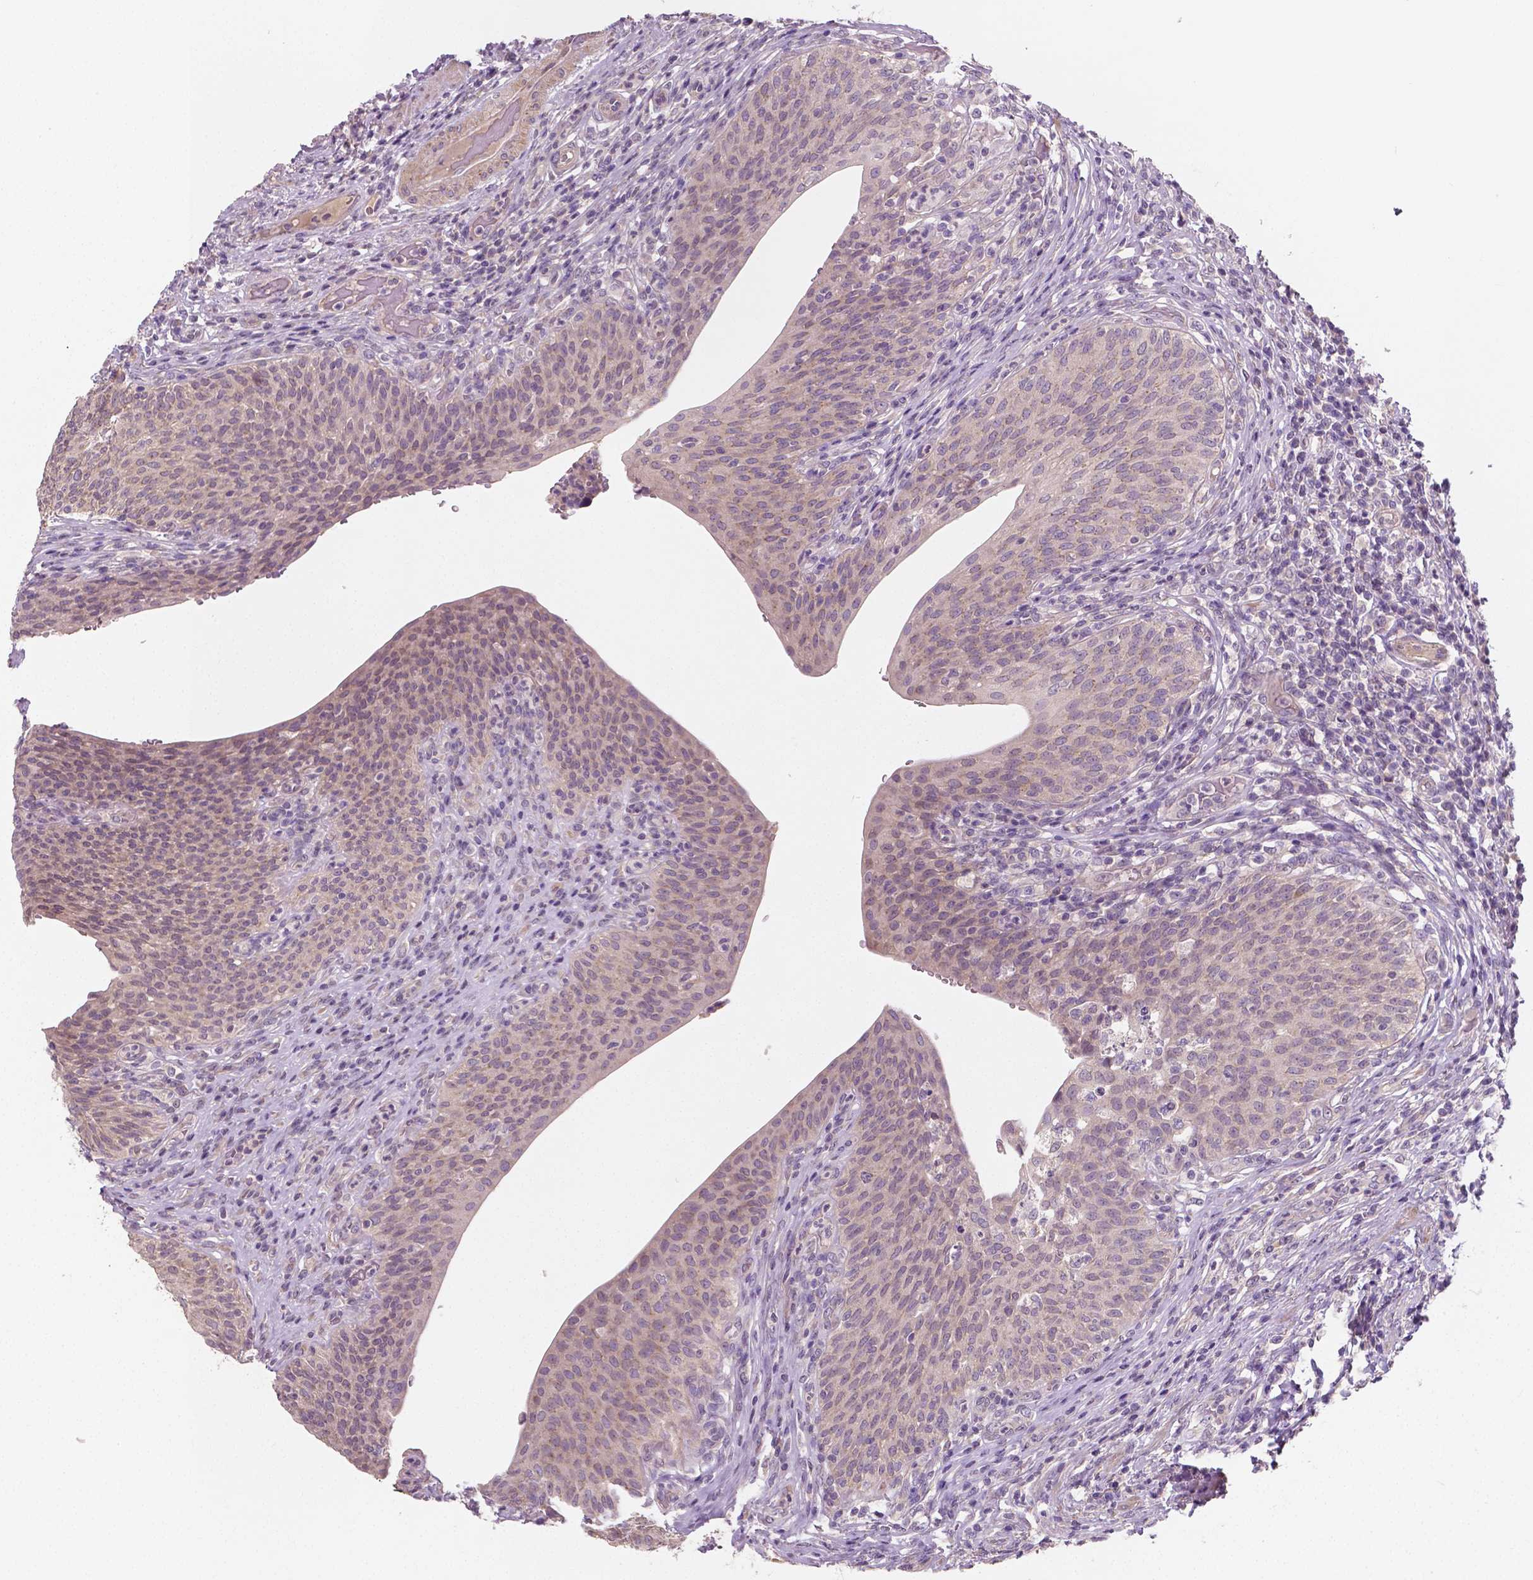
{"staining": {"intensity": "weak", "quantity": "25%-75%", "location": "cytoplasmic/membranous"}, "tissue": "urinary bladder", "cell_type": "Urothelial cells", "image_type": "normal", "snomed": [{"axis": "morphology", "description": "Normal tissue, NOS"}, {"axis": "topography", "description": "Urinary bladder"}, {"axis": "topography", "description": "Peripheral nerve tissue"}], "caption": "IHC of benign human urinary bladder displays low levels of weak cytoplasmic/membranous expression in about 25%-75% of urothelial cells. The staining was performed using DAB to visualize the protein expression in brown, while the nuclei were stained in blue with hematoxylin (Magnification: 20x).", "gene": "LSM14B", "patient": {"sex": "male", "age": 66}}